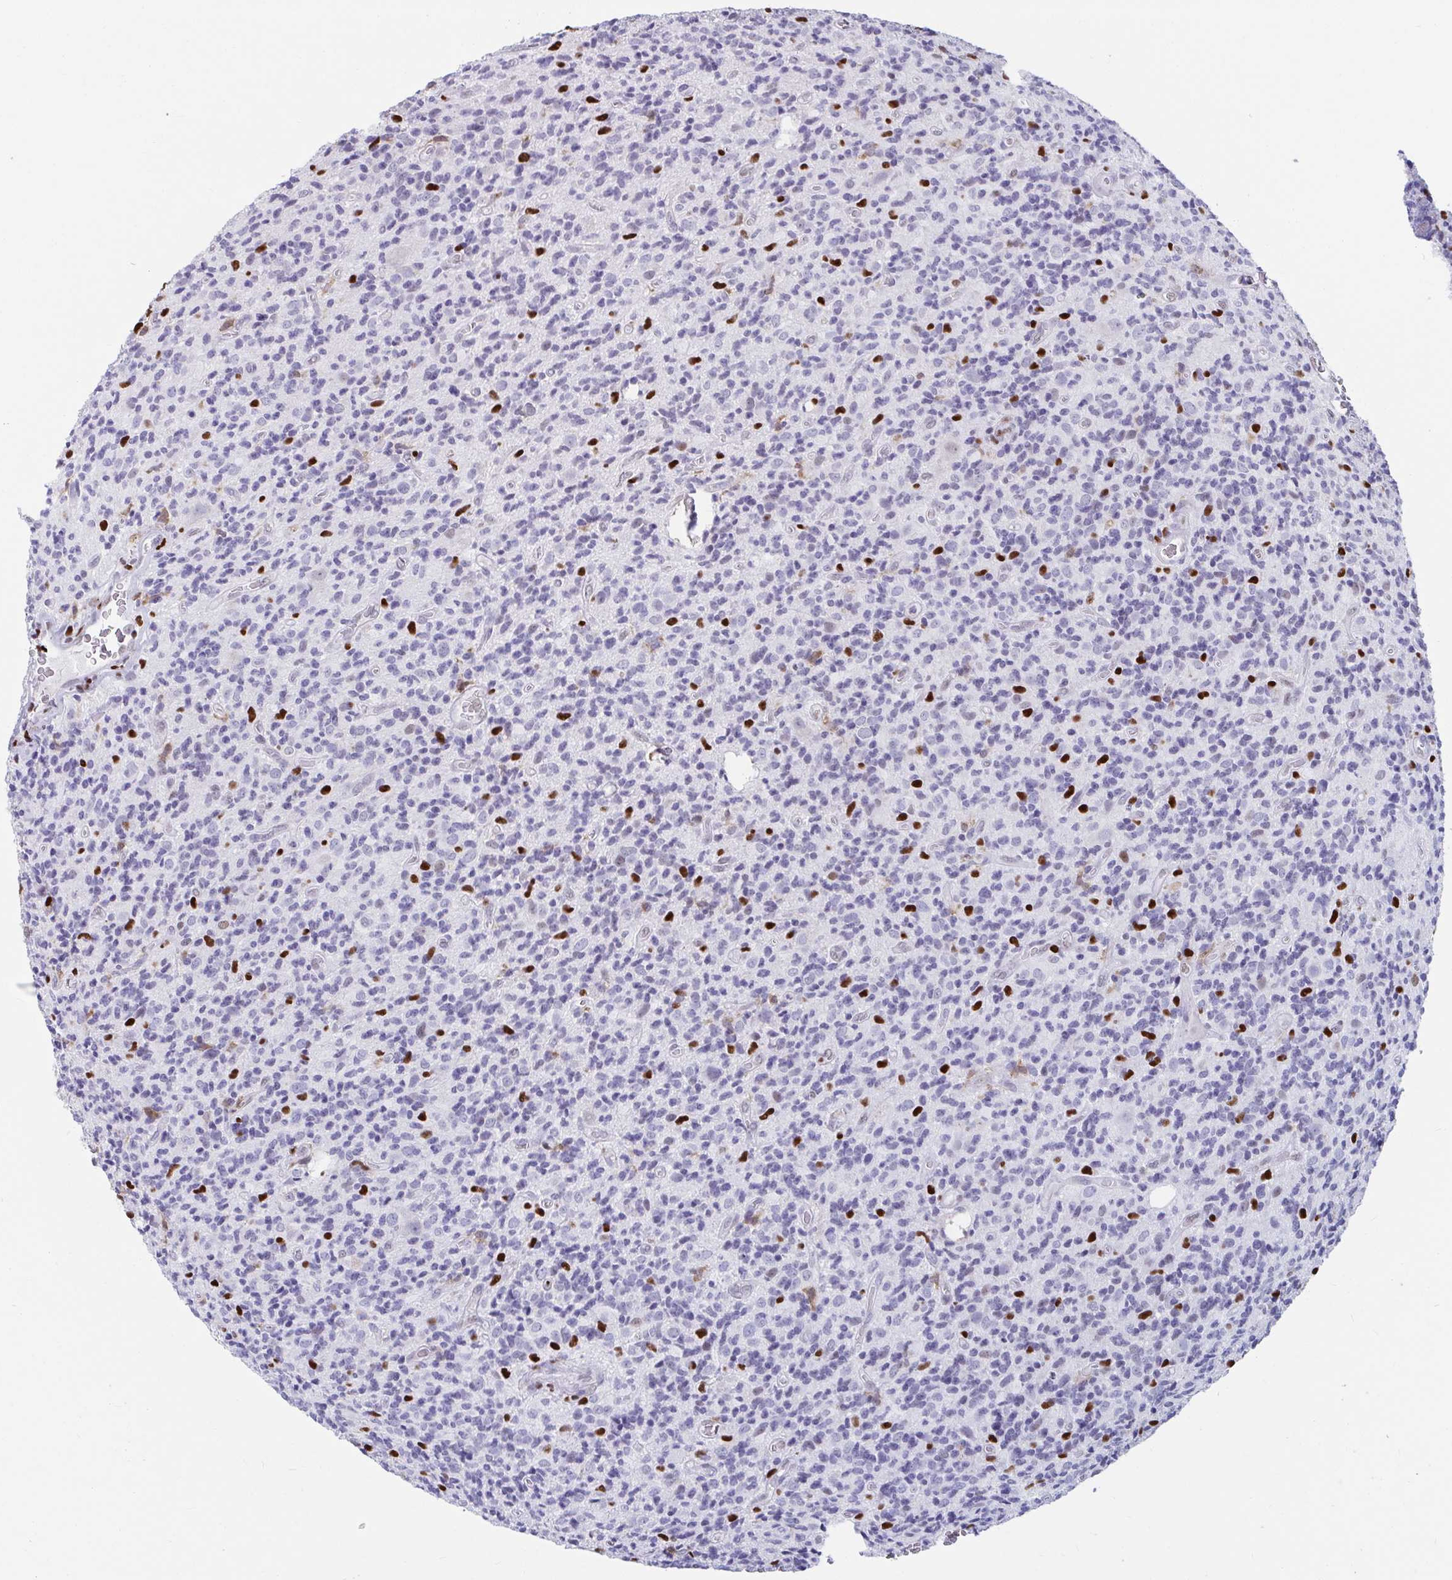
{"staining": {"intensity": "negative", "quantity": "none", "location": "none"}, "tissue": "glioma", "cell_type": "Tumor cells", "image_type": "cancer", "snomed": [{"axis": "morphology", "description": "Glioma, malignant, High grade"}, {"axis": "topography", "description": "Brain"}], "caption": "DAB immunohistochemical staining of glioma displays no significant positivity in tumor cells.", "gene": "ZNF586", "patient": {"sex": "male", "age": 76}}